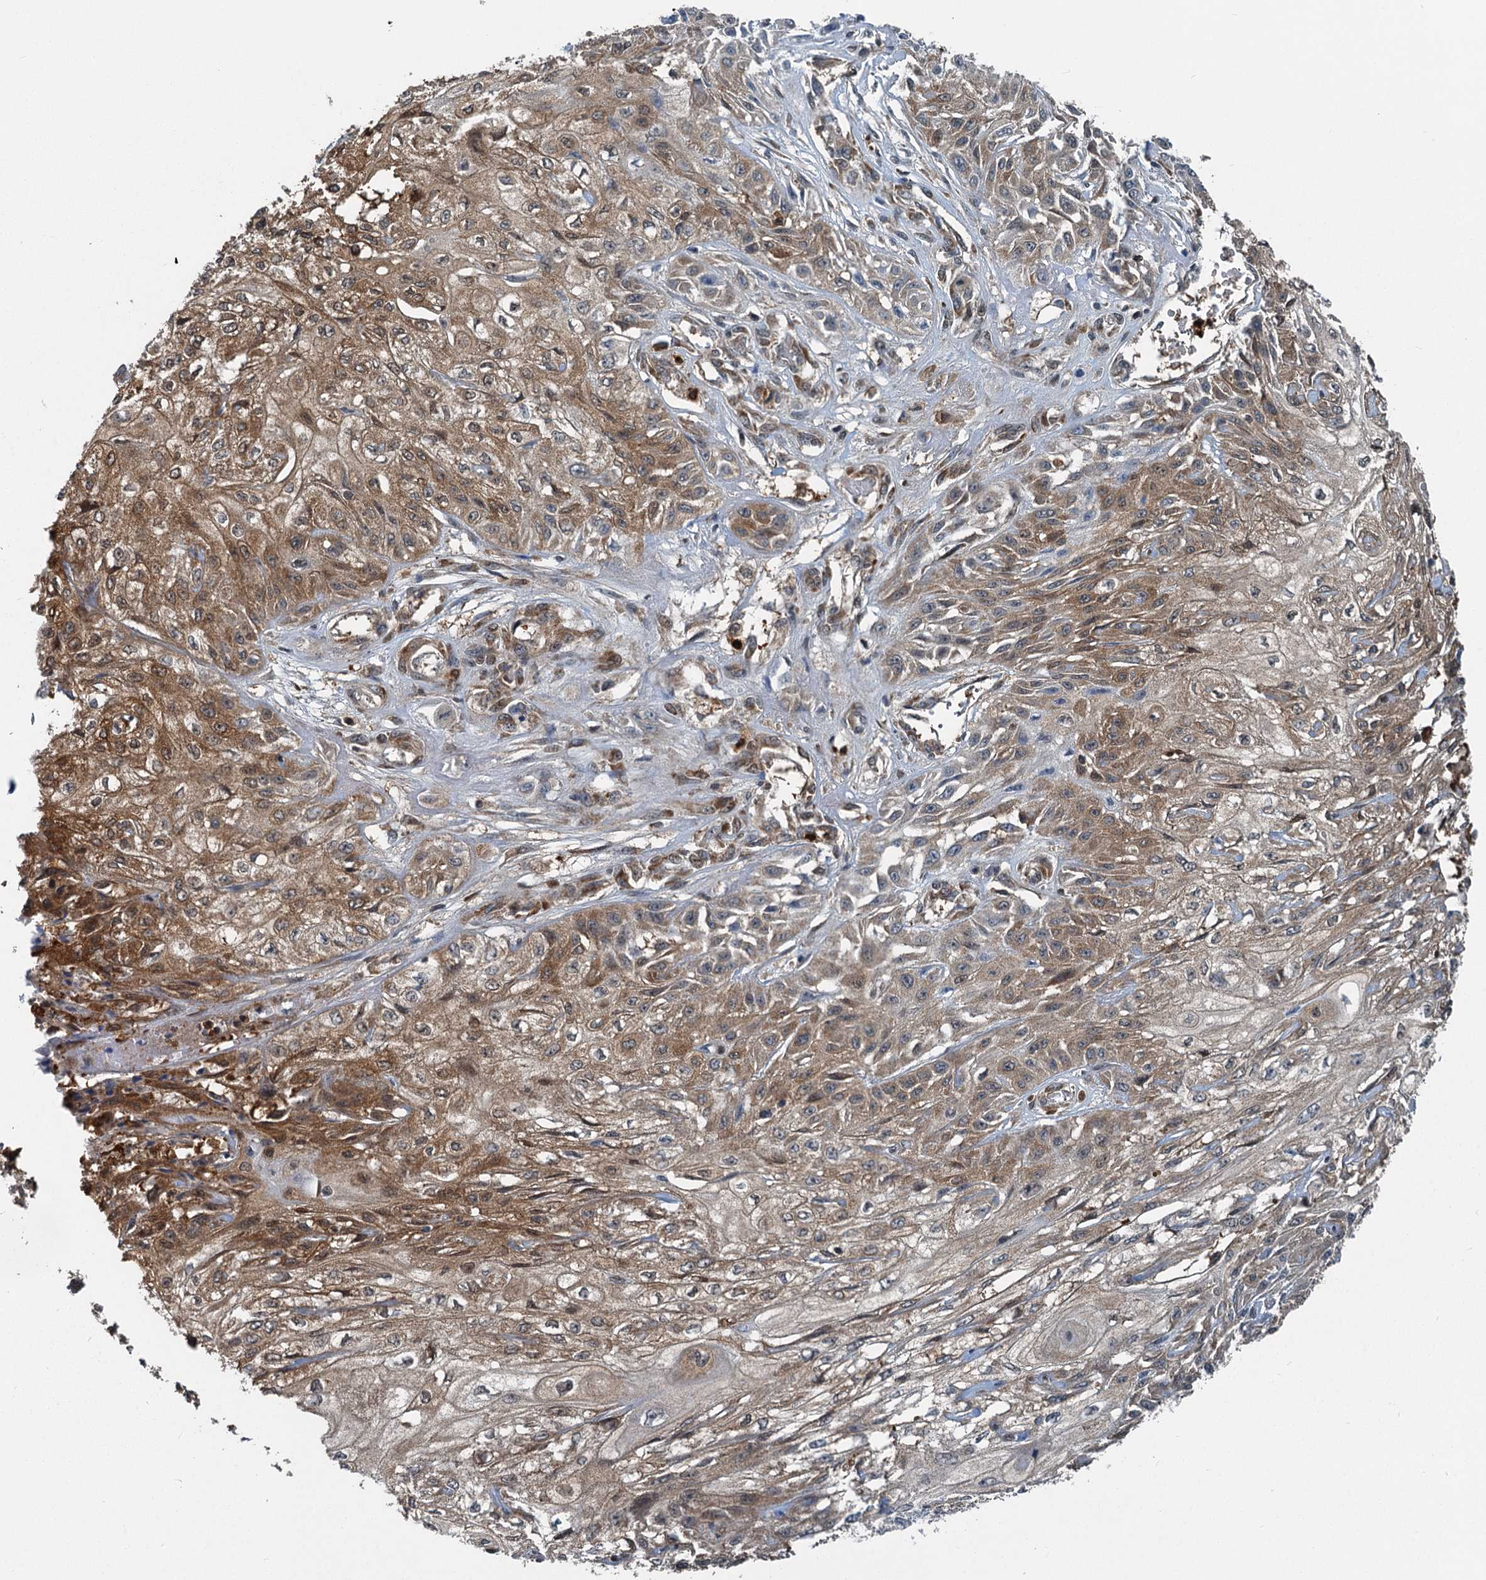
{"staining": {"intensity": "moderate", "quantity": "25%-75%", "location": "cytoplasmic/membranous"}, "tissue": "skin cancer", "cell_type": "Tumor cells", "image_type": "cancer", "snomed": [{"axis": "morphology", "description": "Squamous cell carcinoma, NOS"}, {"axis": "morphology", "description": "Squamous cell carcinoma, metastatic, NOS"}, {"axis": "topography", "description": "Skin"}, {"axis": "topography", "description": "Lymph node"}], "caption": "Protein positivity by immunohistochemistry reveals moderate cytoplasmic/membranous staining in approximately 25%-75% of tumor cells in skin cancer. The staining was performed using DAB, with brown indicating positive protein expression. Nuclei are stained blue with hematoxylin.", "gene": "GPI", "patient": {"sex": "male", "age": 75}}